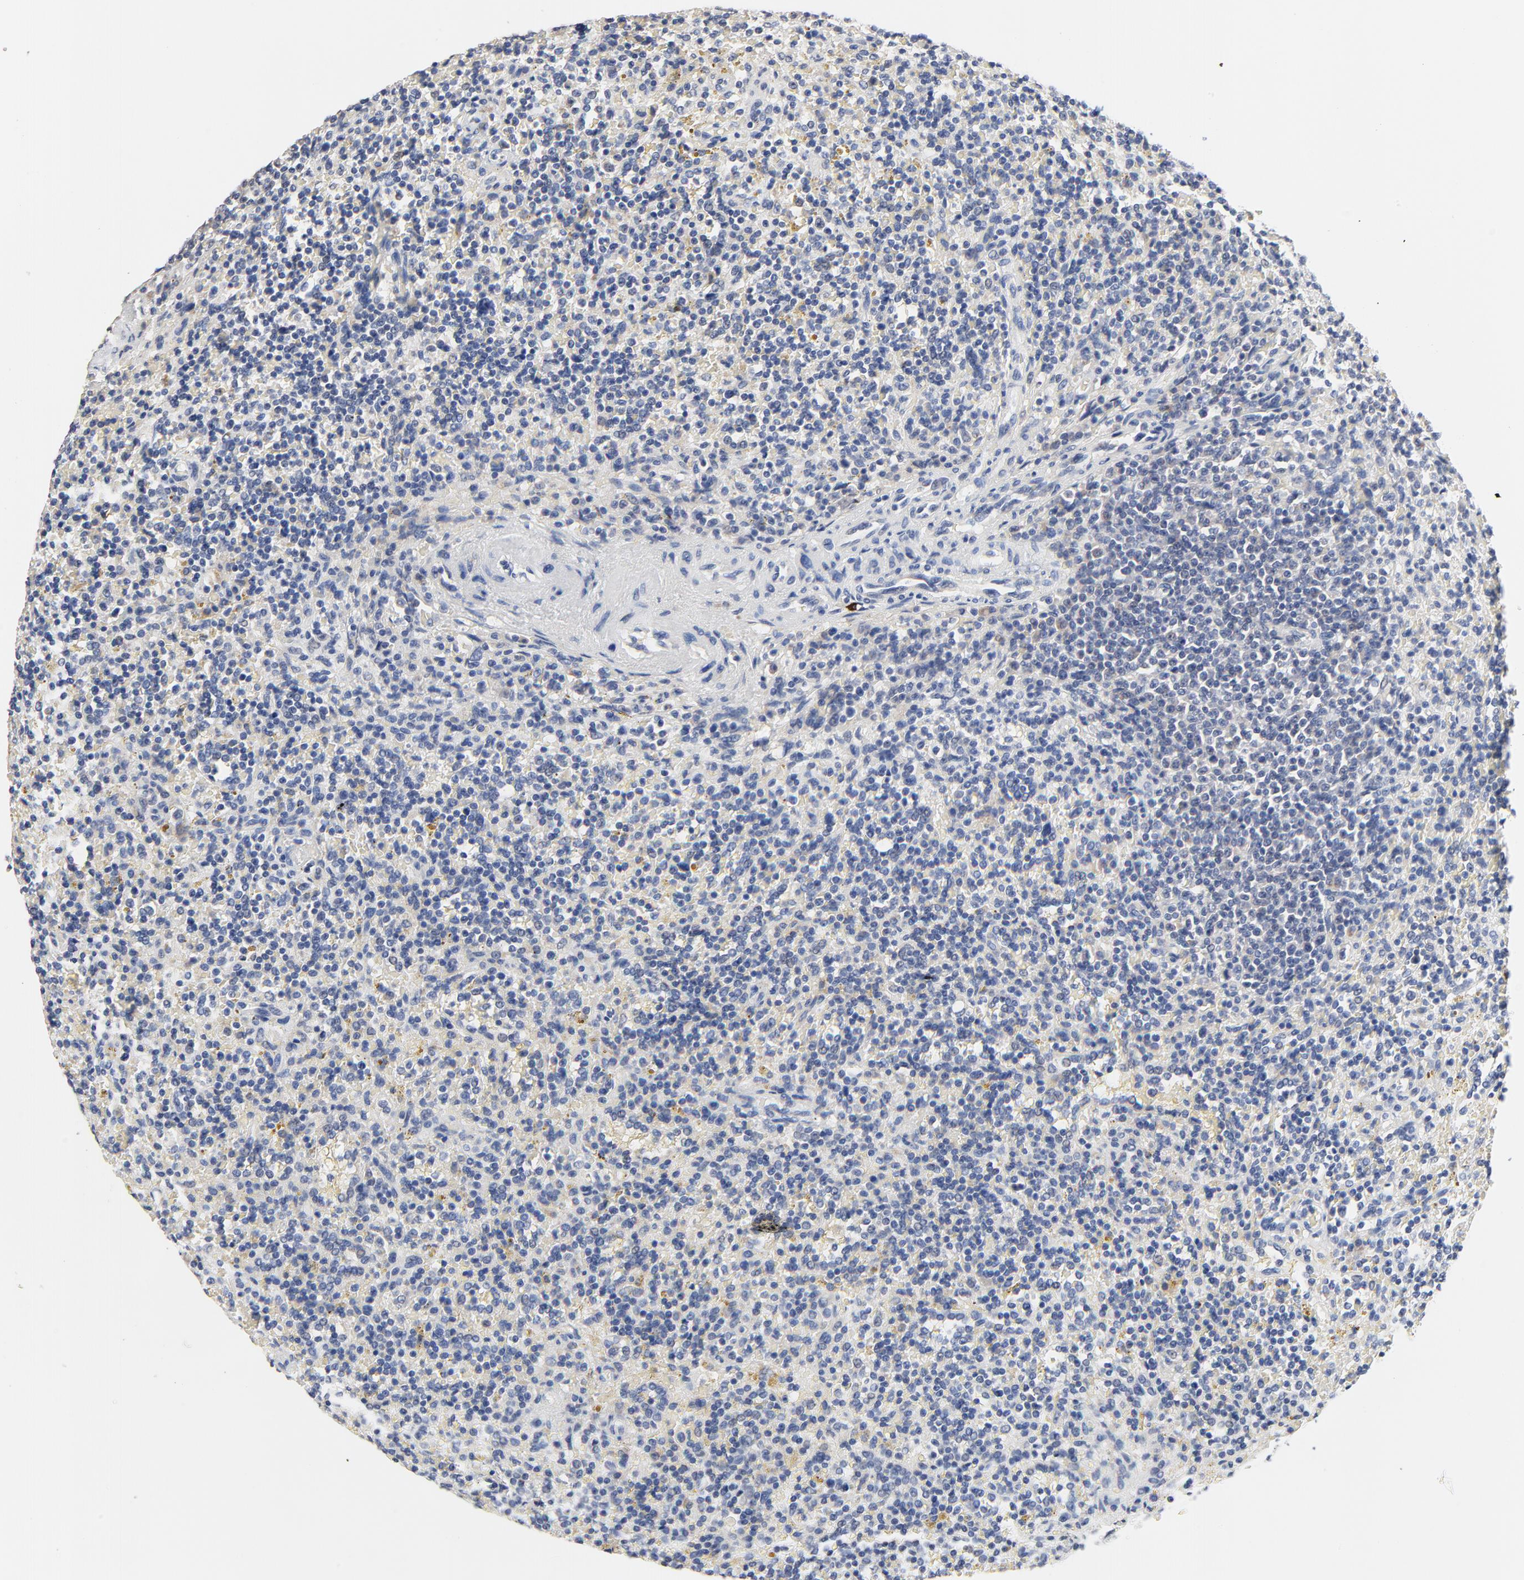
{"staining": {"intensity": "negative", "quantity": "none", "location": "none"}, "tissue": "lymphoma", "cell_type": "Tumor cells", "image_type": "cancer", "snomed": [{"axis": "morphology", "description": "Malignant lymphoma, non-Hodgkin's type, Low grade"}, {"axis": "topography", "description": "Spleen"}], "caption": "Human malignant lymphoma, non-Hodgkin's type (low-grade) stained for a protein using immunohistochemistry exhibits no positivity in tumor cells.", "gene": "FBXL5", "patient": {"sex": "male", "age": 67}}